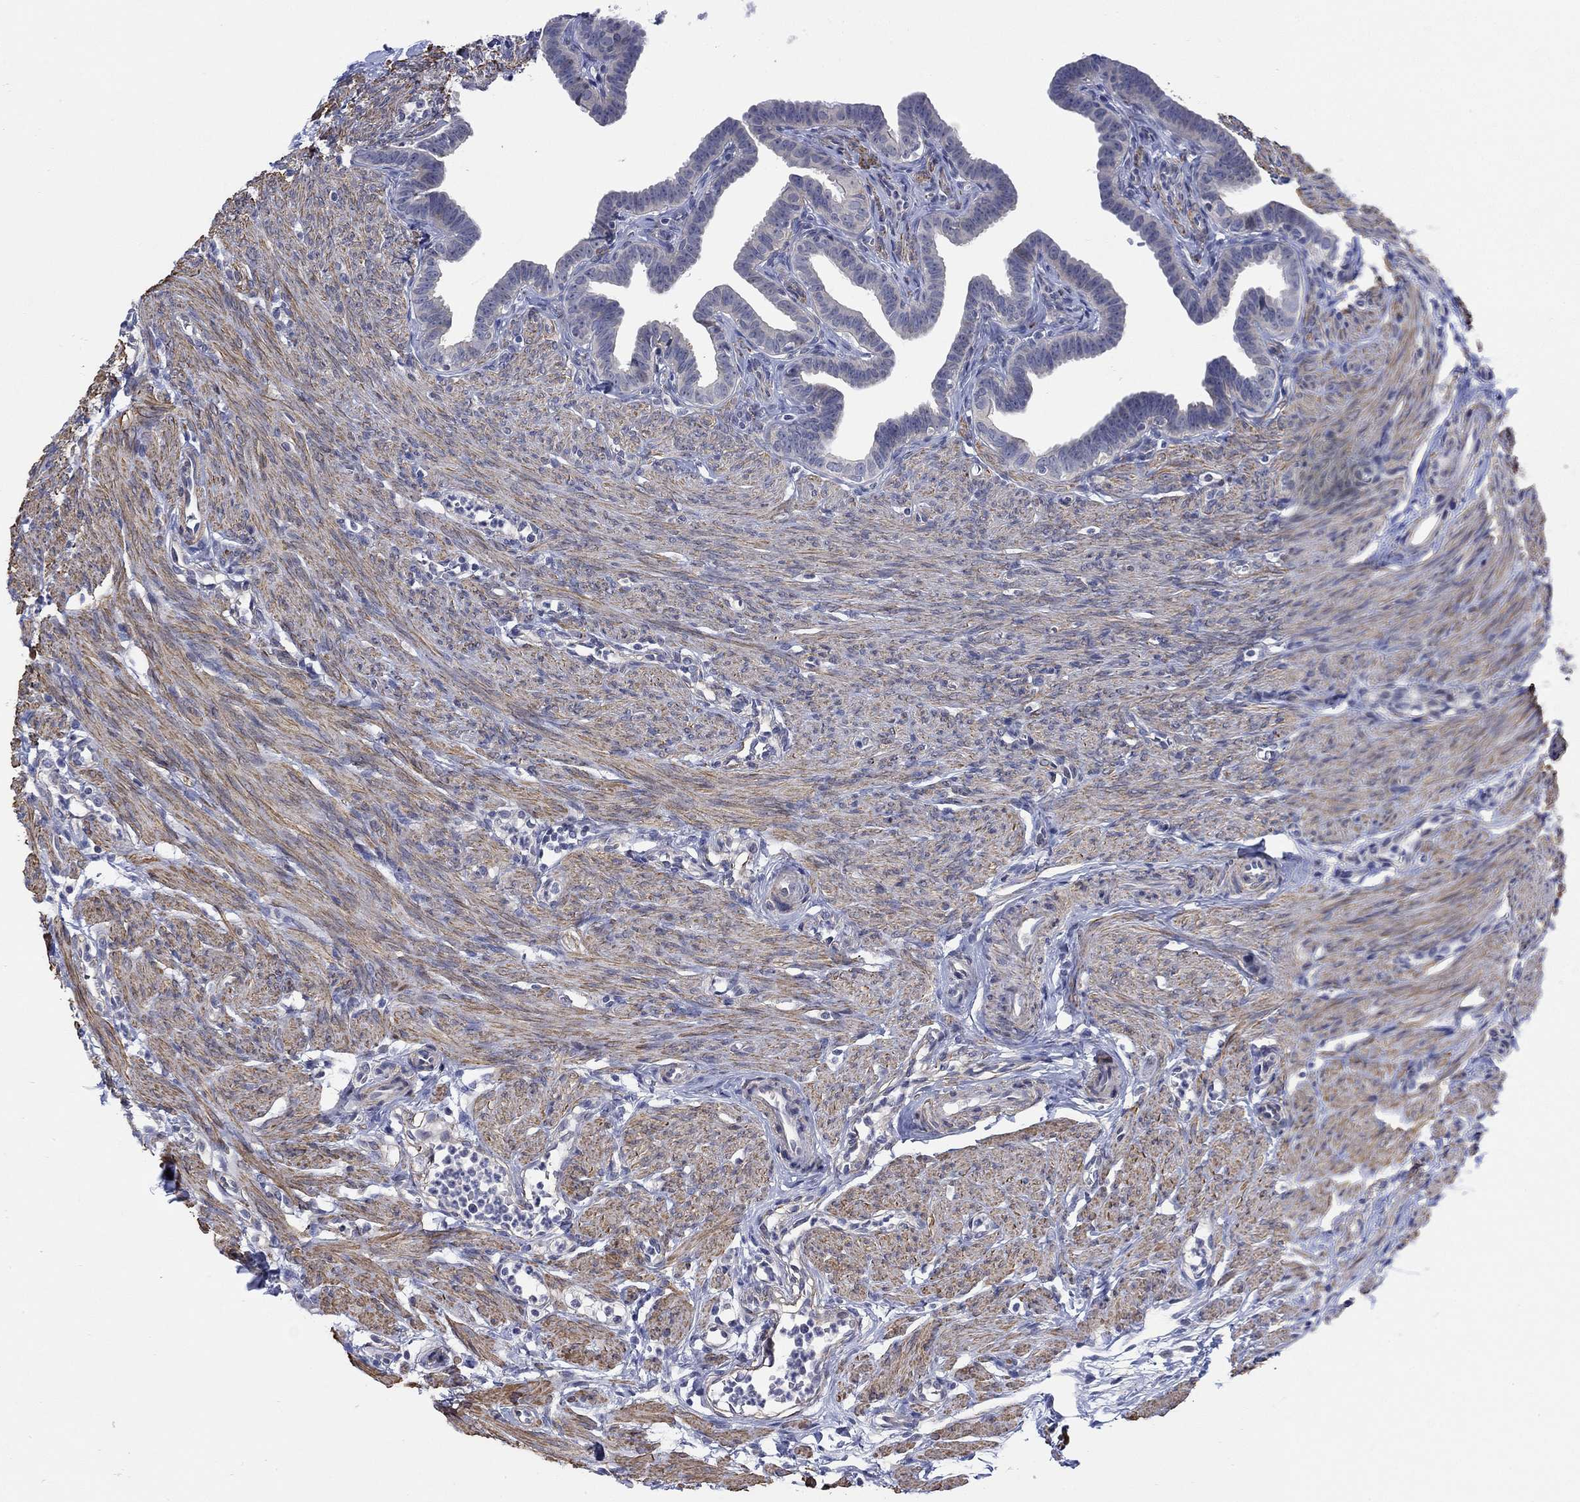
{"staining": {"intensity": "weak", "quantity": "<25%", "location": "cytoplasmic/membranous"}, "tissue": "fallopian tube", "cell_type": "Glandular cells", "image_type": "normal", "snomed": [{"axis": "morphology", "description": "Normal tissue, NOS"}, {"axis": "topography", "description": "Fallopian tube"}, {"axis": "topography", "description": "Ovary"}], "caption": "The photomicrograph demonstrates no significant staining in glandular cells of fallopian tube. (DAB IHC visualized using brightfield microscopy, high magnification).", "gene": "SCN7A", "patient": {"sex": "female", "age": 33}}